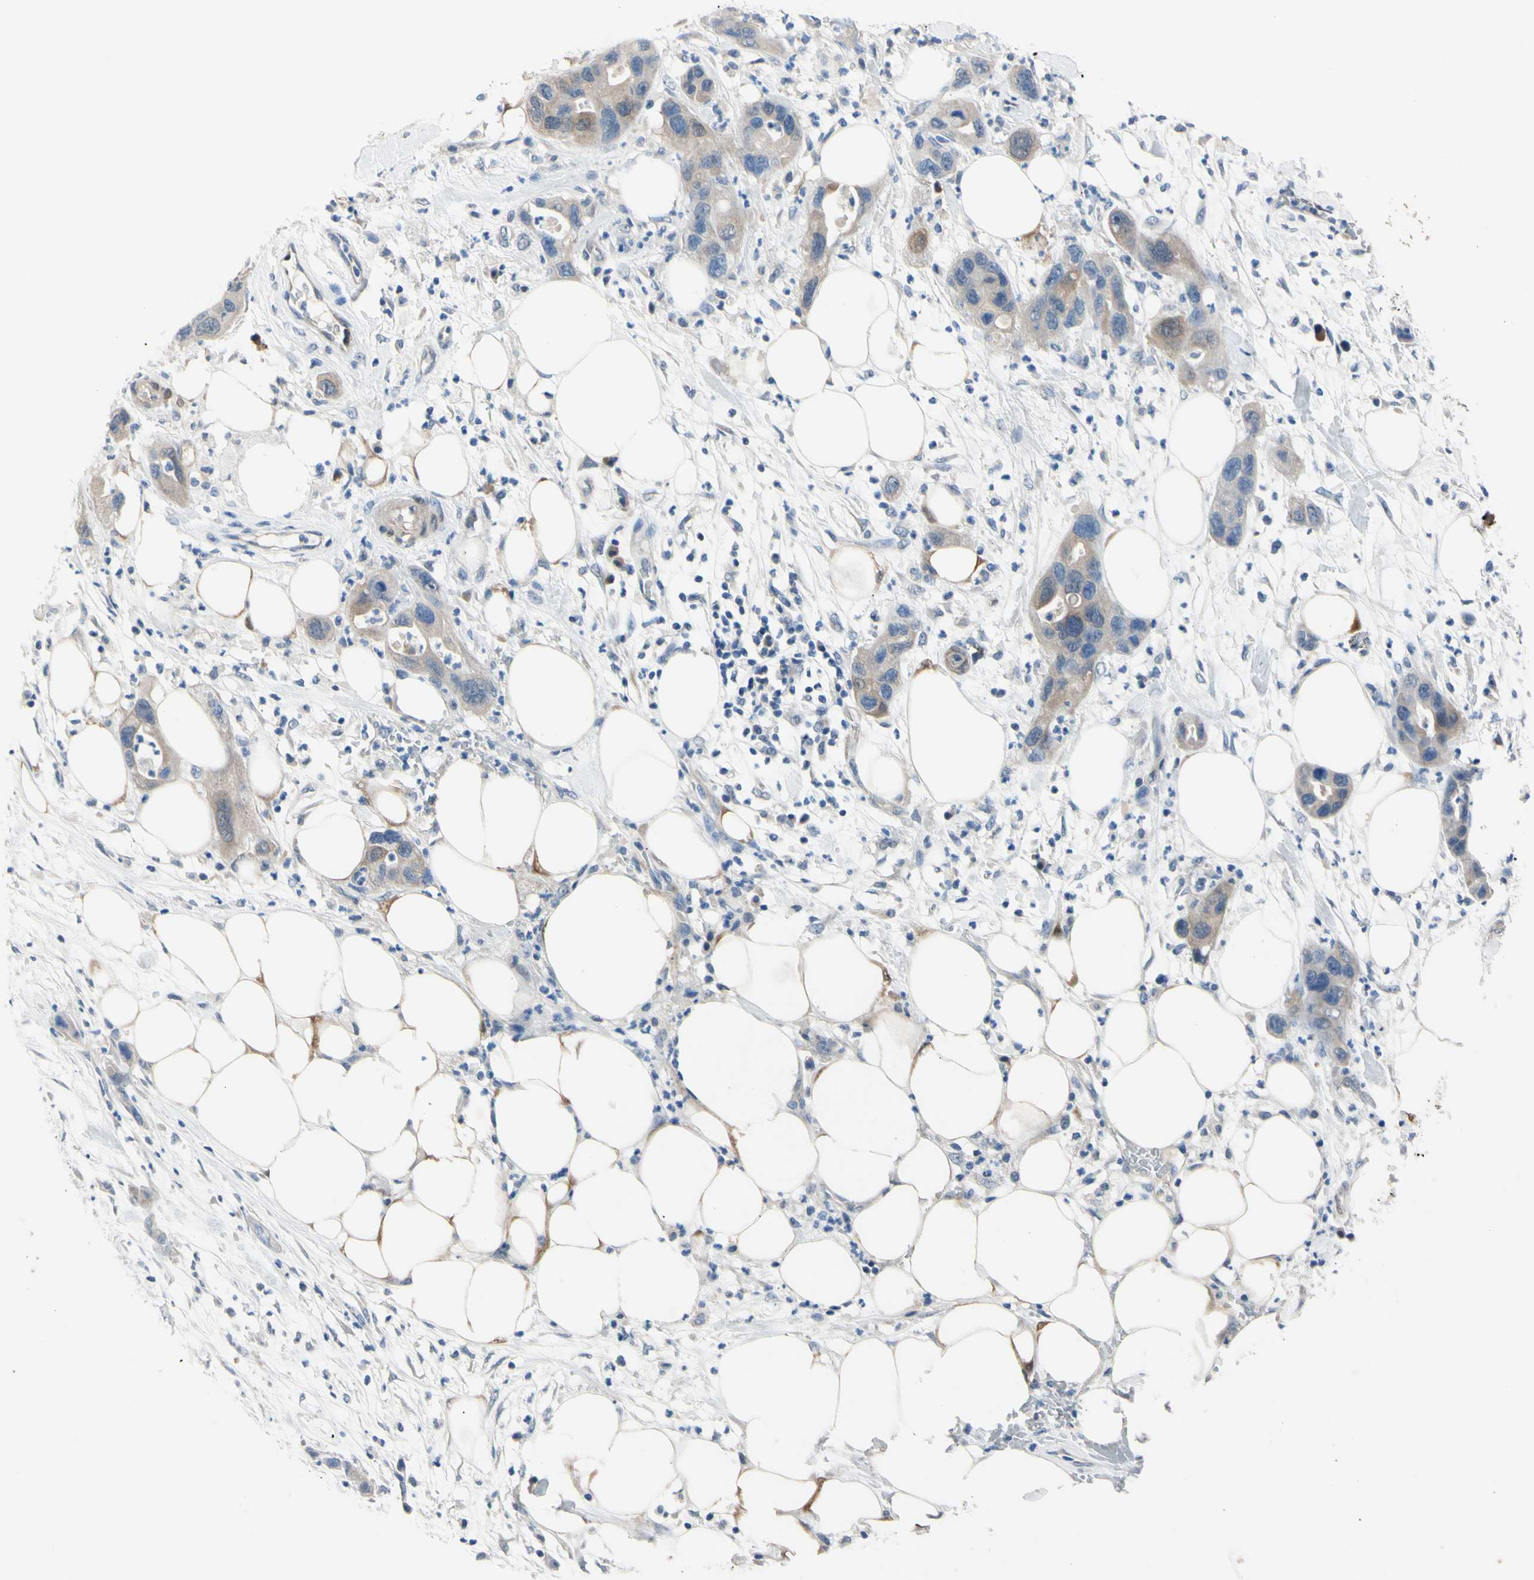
{"staining": {"intensity": "weak", "quantity": ">75%", "location": "cytoplasmic/membranous"}, "tissue": "pancreatic cancer", "cell_type": "Tumor cells", "image_type": "cancer", "snomed": [{"axis": "morphology", "description": "Adenocarcinoma, NOS"}, {"axis": "topography", "description": "Pancreas"}], "caption": "This is an image of immunohistochemistry staining of pancreatic cancer (adenocarcinoma), which shows weak staining in the cytoplasmic/membranous of tumor cells.", "gene": "NOL3", "patient": {"sex": "female", "age": 71}}